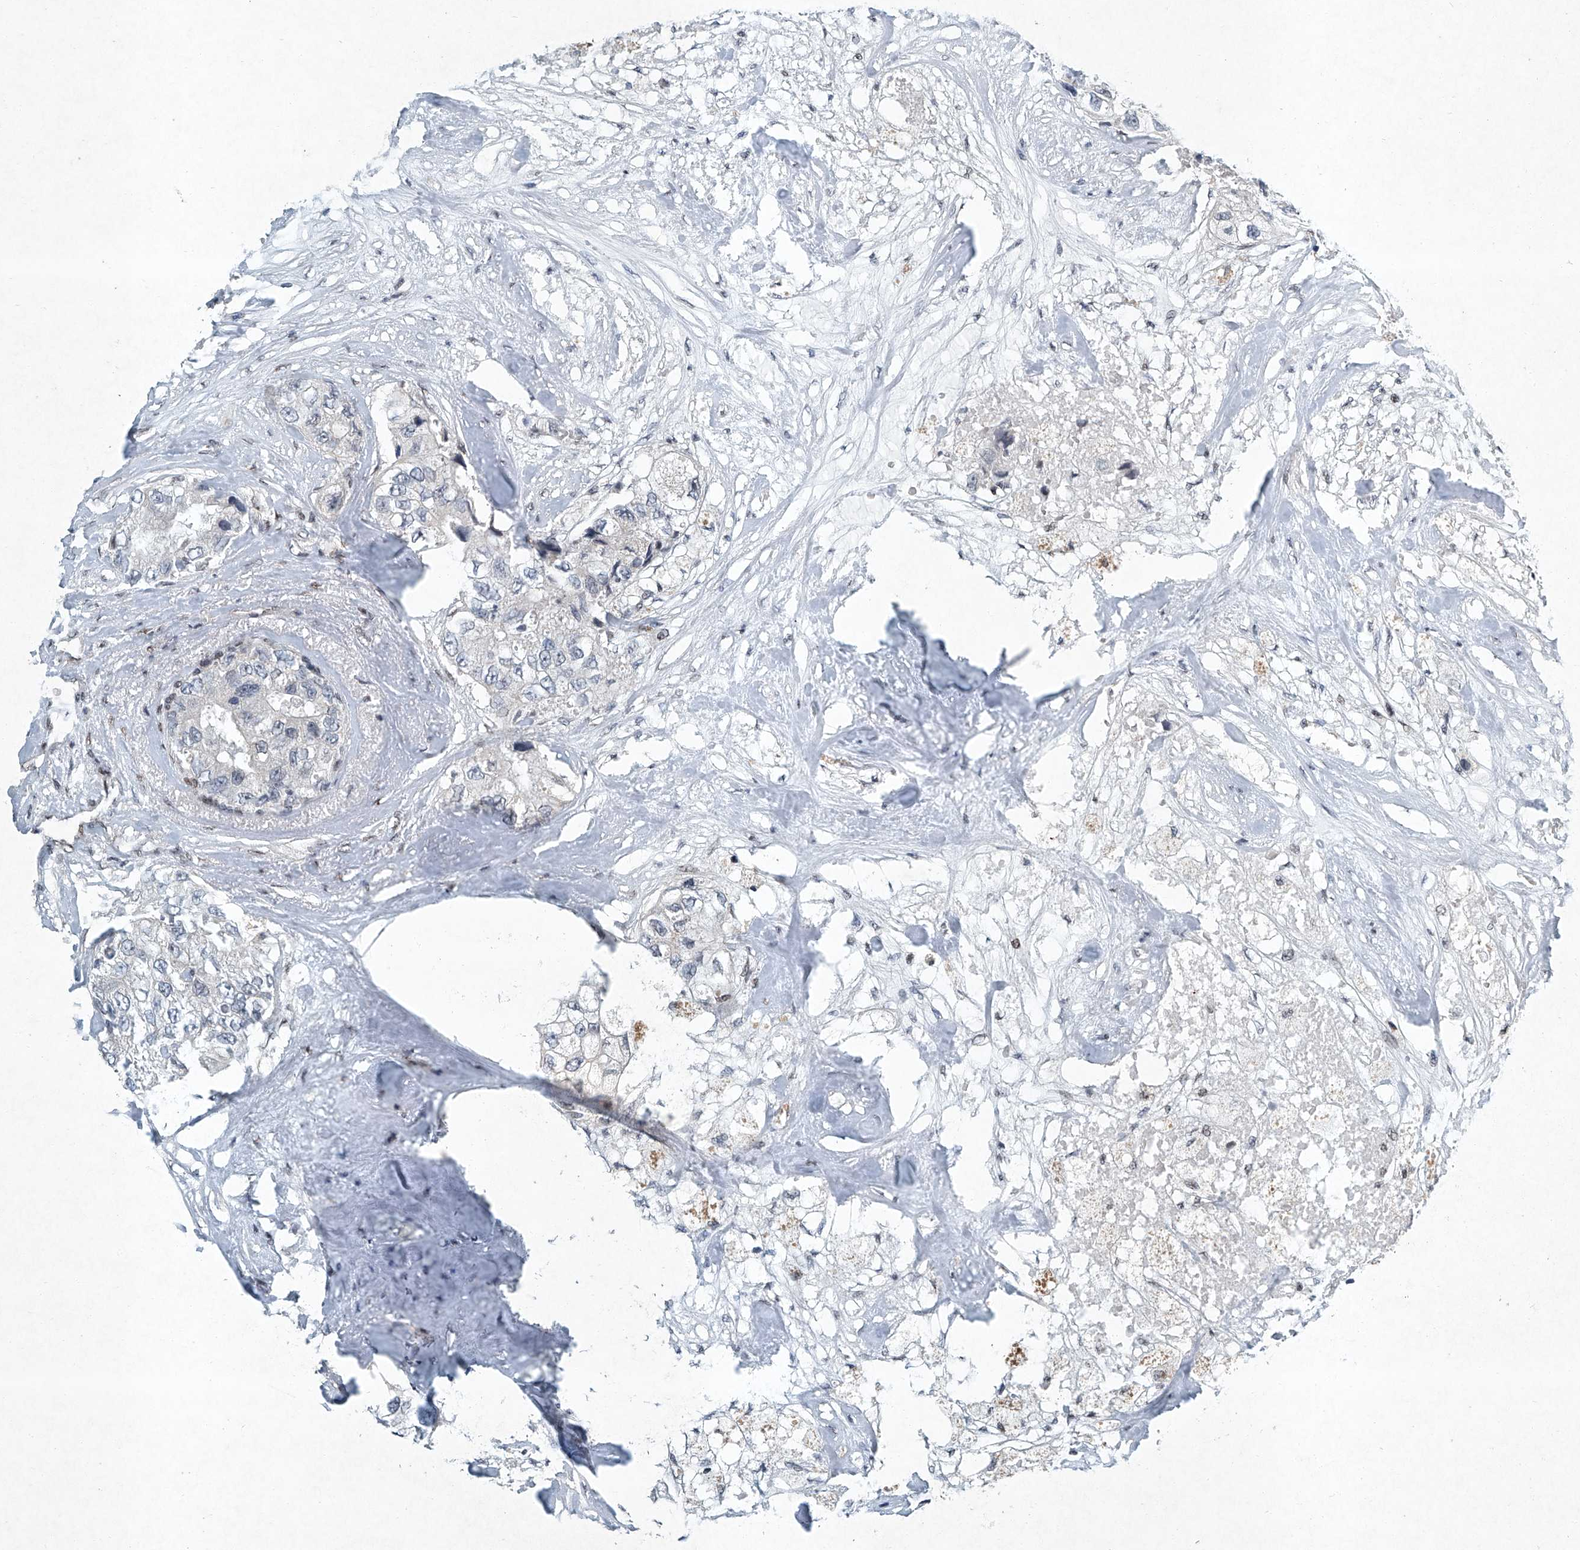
{"staining": {"intensity": "negative", "quantity": "none", "location": "none"}, "tissue": "breast cancer", "cell_type": "Tumor cells", "image_type": "cancer", "snomed": [{"axis": "morphology", "description": "Duct carcinoma"}, {"axis": "topography", "description": "Breast"}], "caption": "IHC photomicrograph of neoplastic tissue: breast cancer stained with DAB reveals no significant protein positivity in tumor cells.", "gene": "TFDP1", "patient": {"sex": "female", "age": 62}}